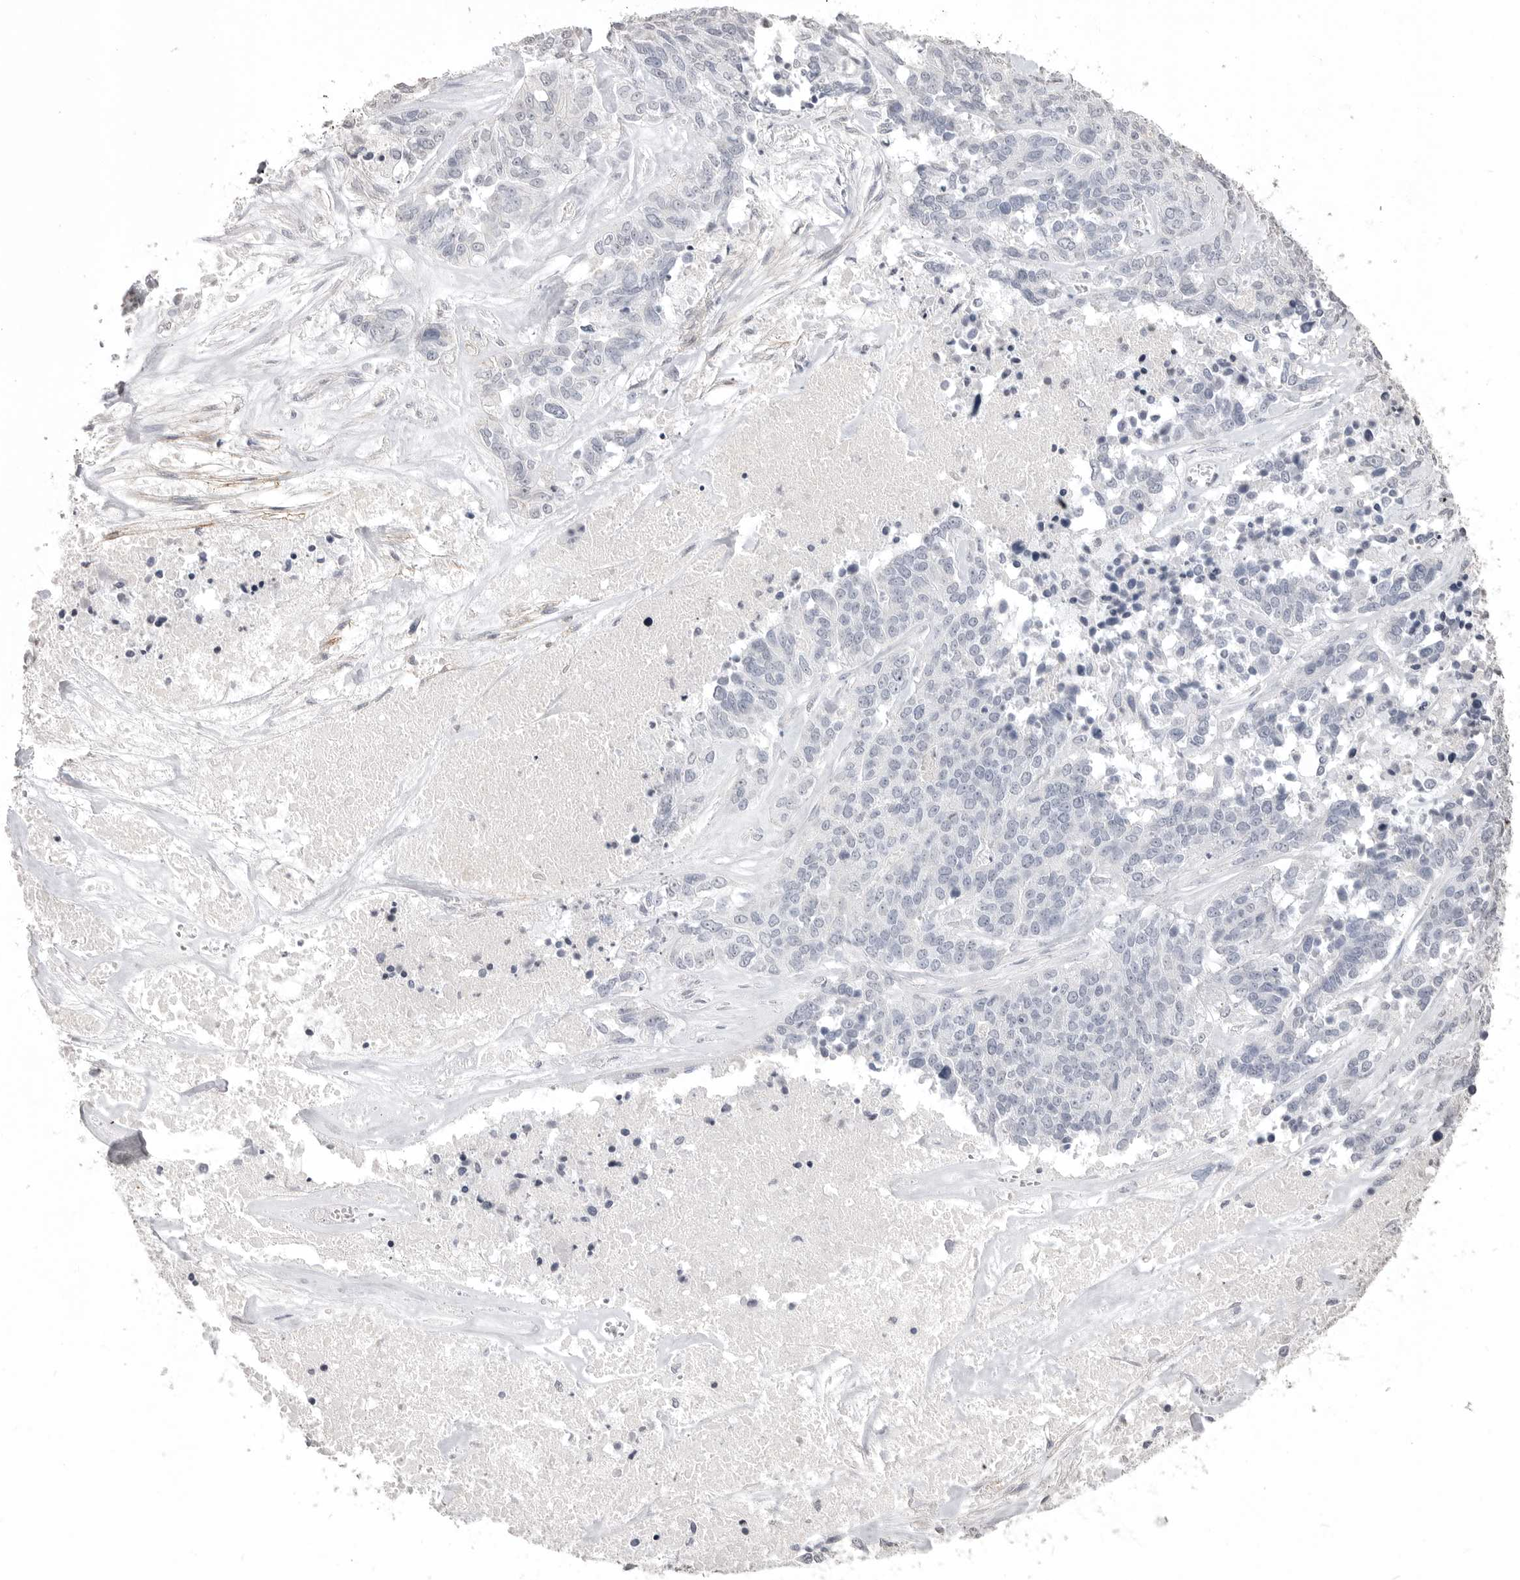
{"staining": {"intensity": "negative", "quantity": "none", "location": "none"}, "tissue": "ovarian cancer", "cell_type": "Tumor cells", "image_type": "cancer", "snomed": [{"axis": "morphology", "description": "Cystadenocarcinoma, serous, NOS"}, {"axis": "topography", "description": "Ovary"}], "caption": "The micrograph exhibits no significant positivity in tumor cells of serous cystadenocarcinoma (ovarian).", "gene": "ICAM5", "patient": {"sex": "female", "age": 44}}